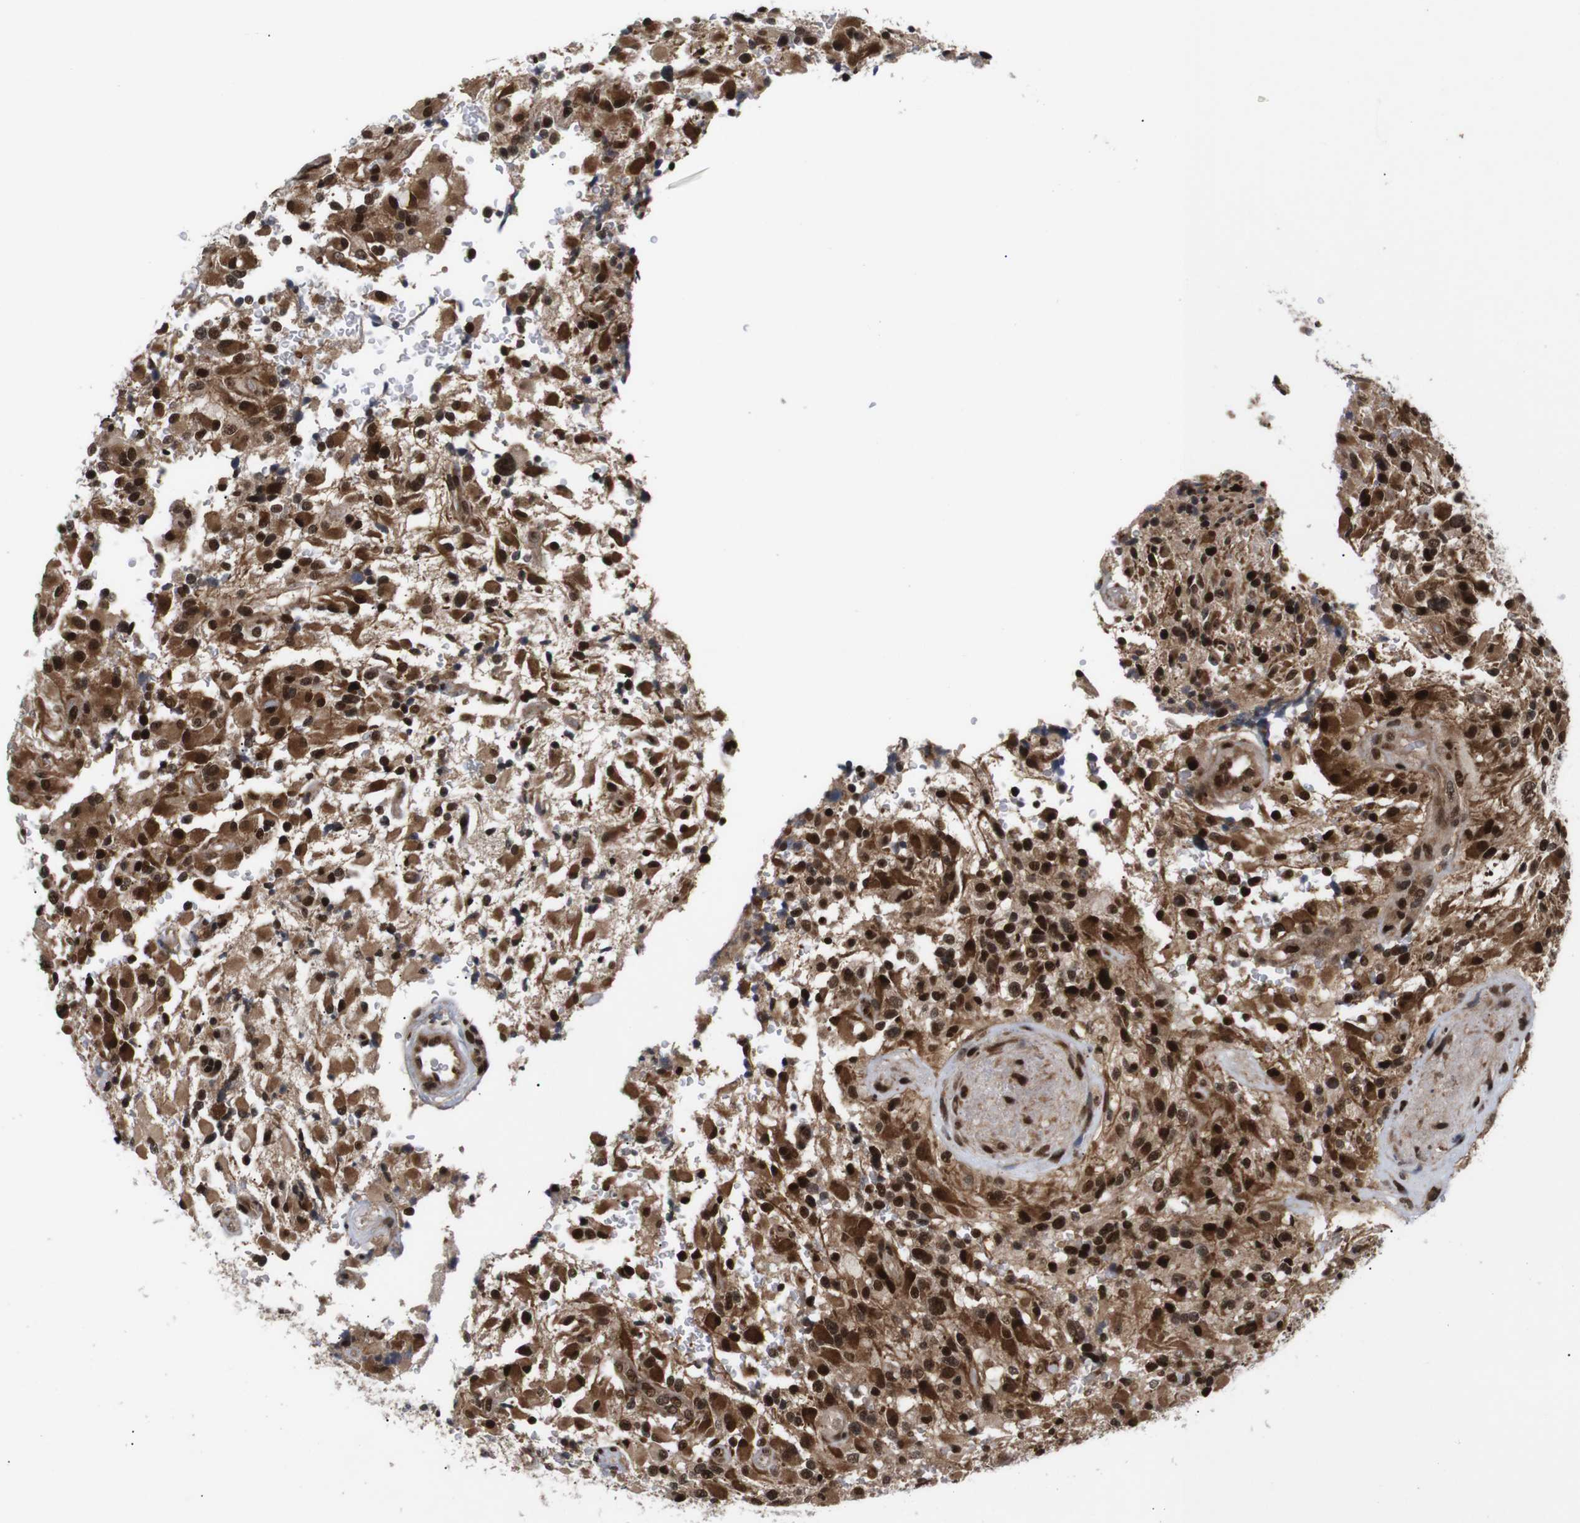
{"staining": {"intensity": "strong", "quantity": ">75%", "location": "cytoplasmic/membranous,nuclear"}, "tissue": "glioma", "cell_type": "Tumor cells", "image_type": "cancer", "snomed": [{"axis": "morphology", "description": "Glioma, malignant, High grade"}, {"axis": "topography", "description": "Brain"}], "caption": "This image reveals glioma stained with immunohistochemistry (IHC) to label a protein in brown. The cytoplasmic/membranous and nuclear of tumor cells show strong positivity for the protein. Nuclei are counter-stained blue.", "gene": "KIF23", "patient": {"sex": "male", "age": 71}}